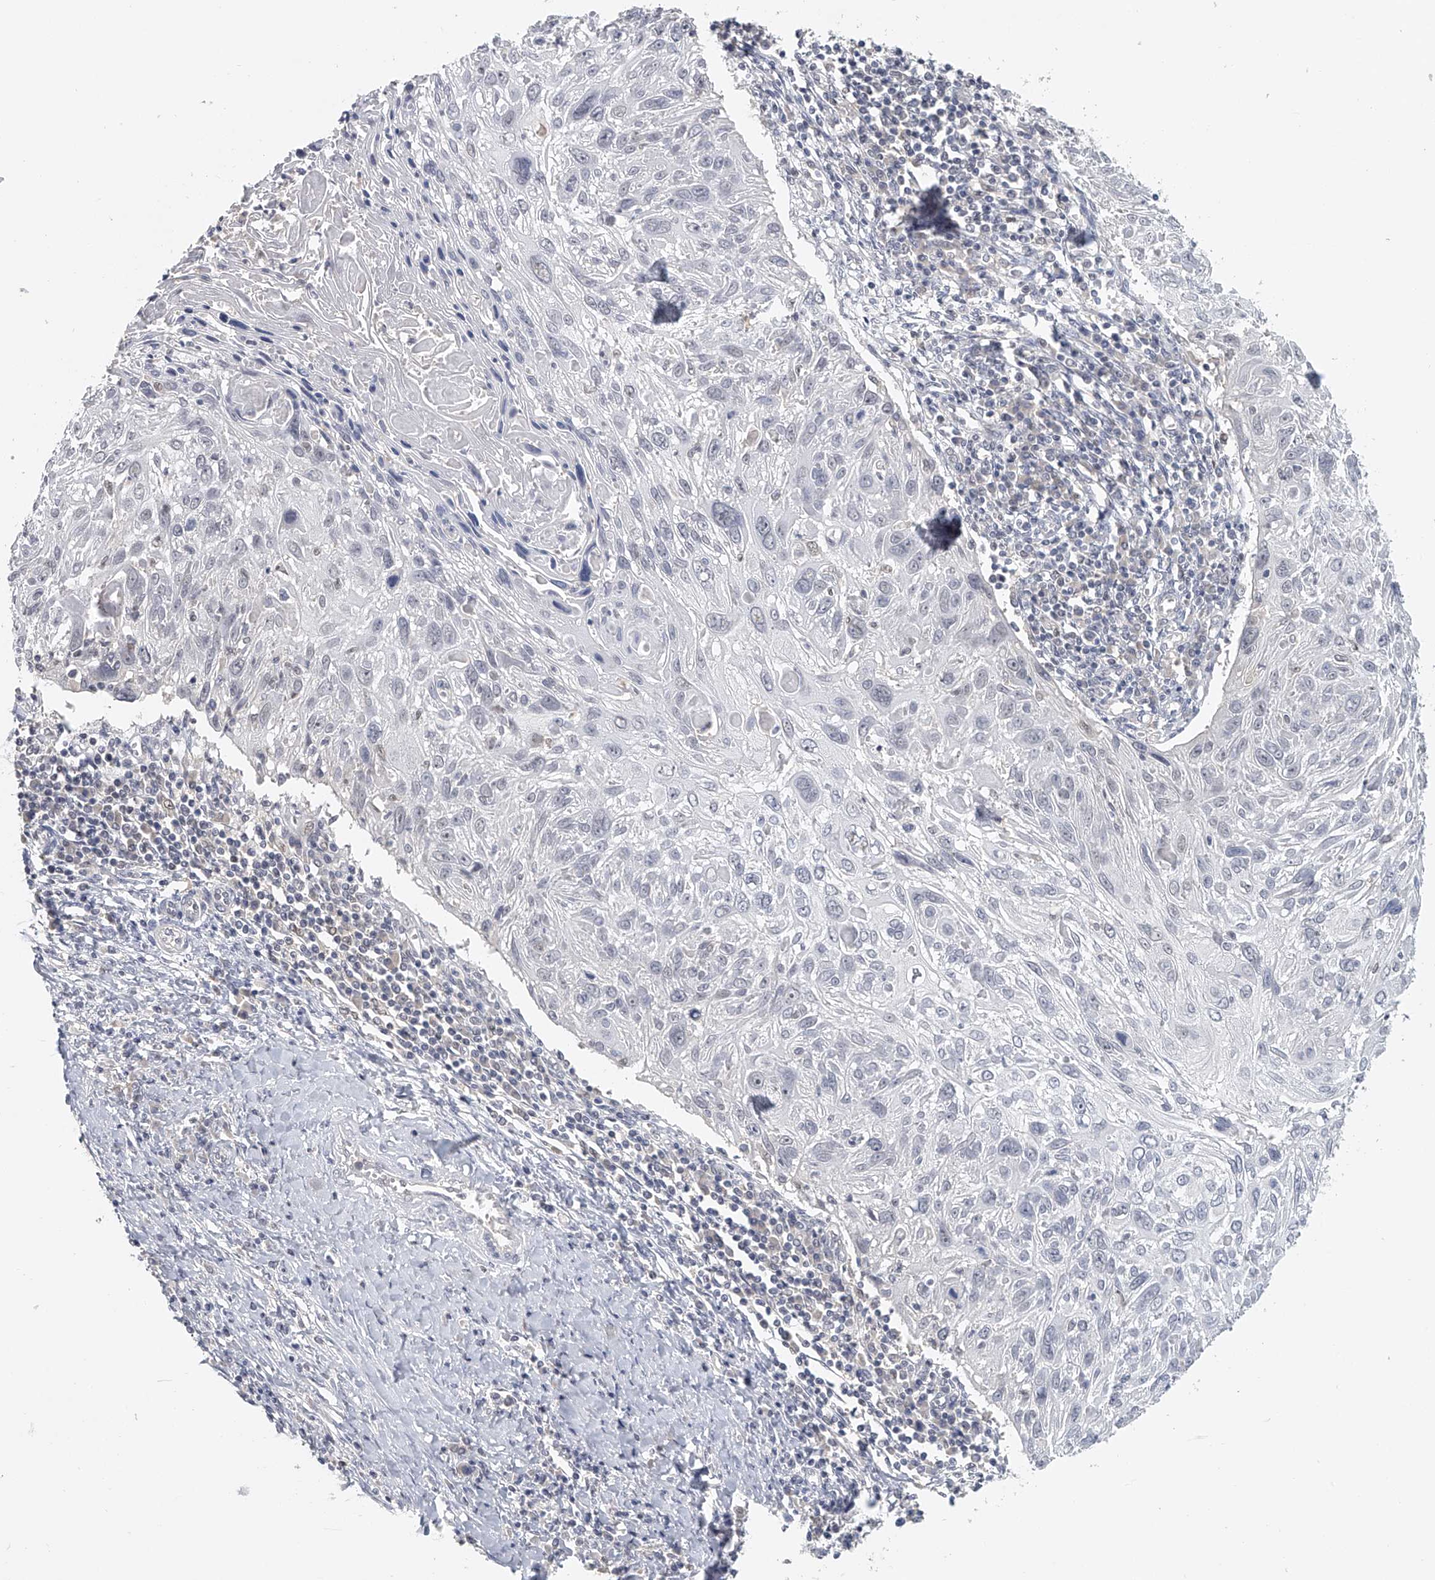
{"staining": {"intensity": "negative", "quantity": "none", "location": "none"}, "tissue": "cervical cancer", "cell_type": "Tumor cells", "image_type": "cancer", "snomed": [{"axis": "morphology", "description": "Squamous cell carcinoma, NOS"}, {"axis": "topography", "description": "Cervix"}], "caption": "The immunohistochemistry image has no significant expression in tumor cells of squamous cell carcinoma (cervical) tissue.", "gene": "DDX43", "patient": {"sex": "female", "age": 51}}